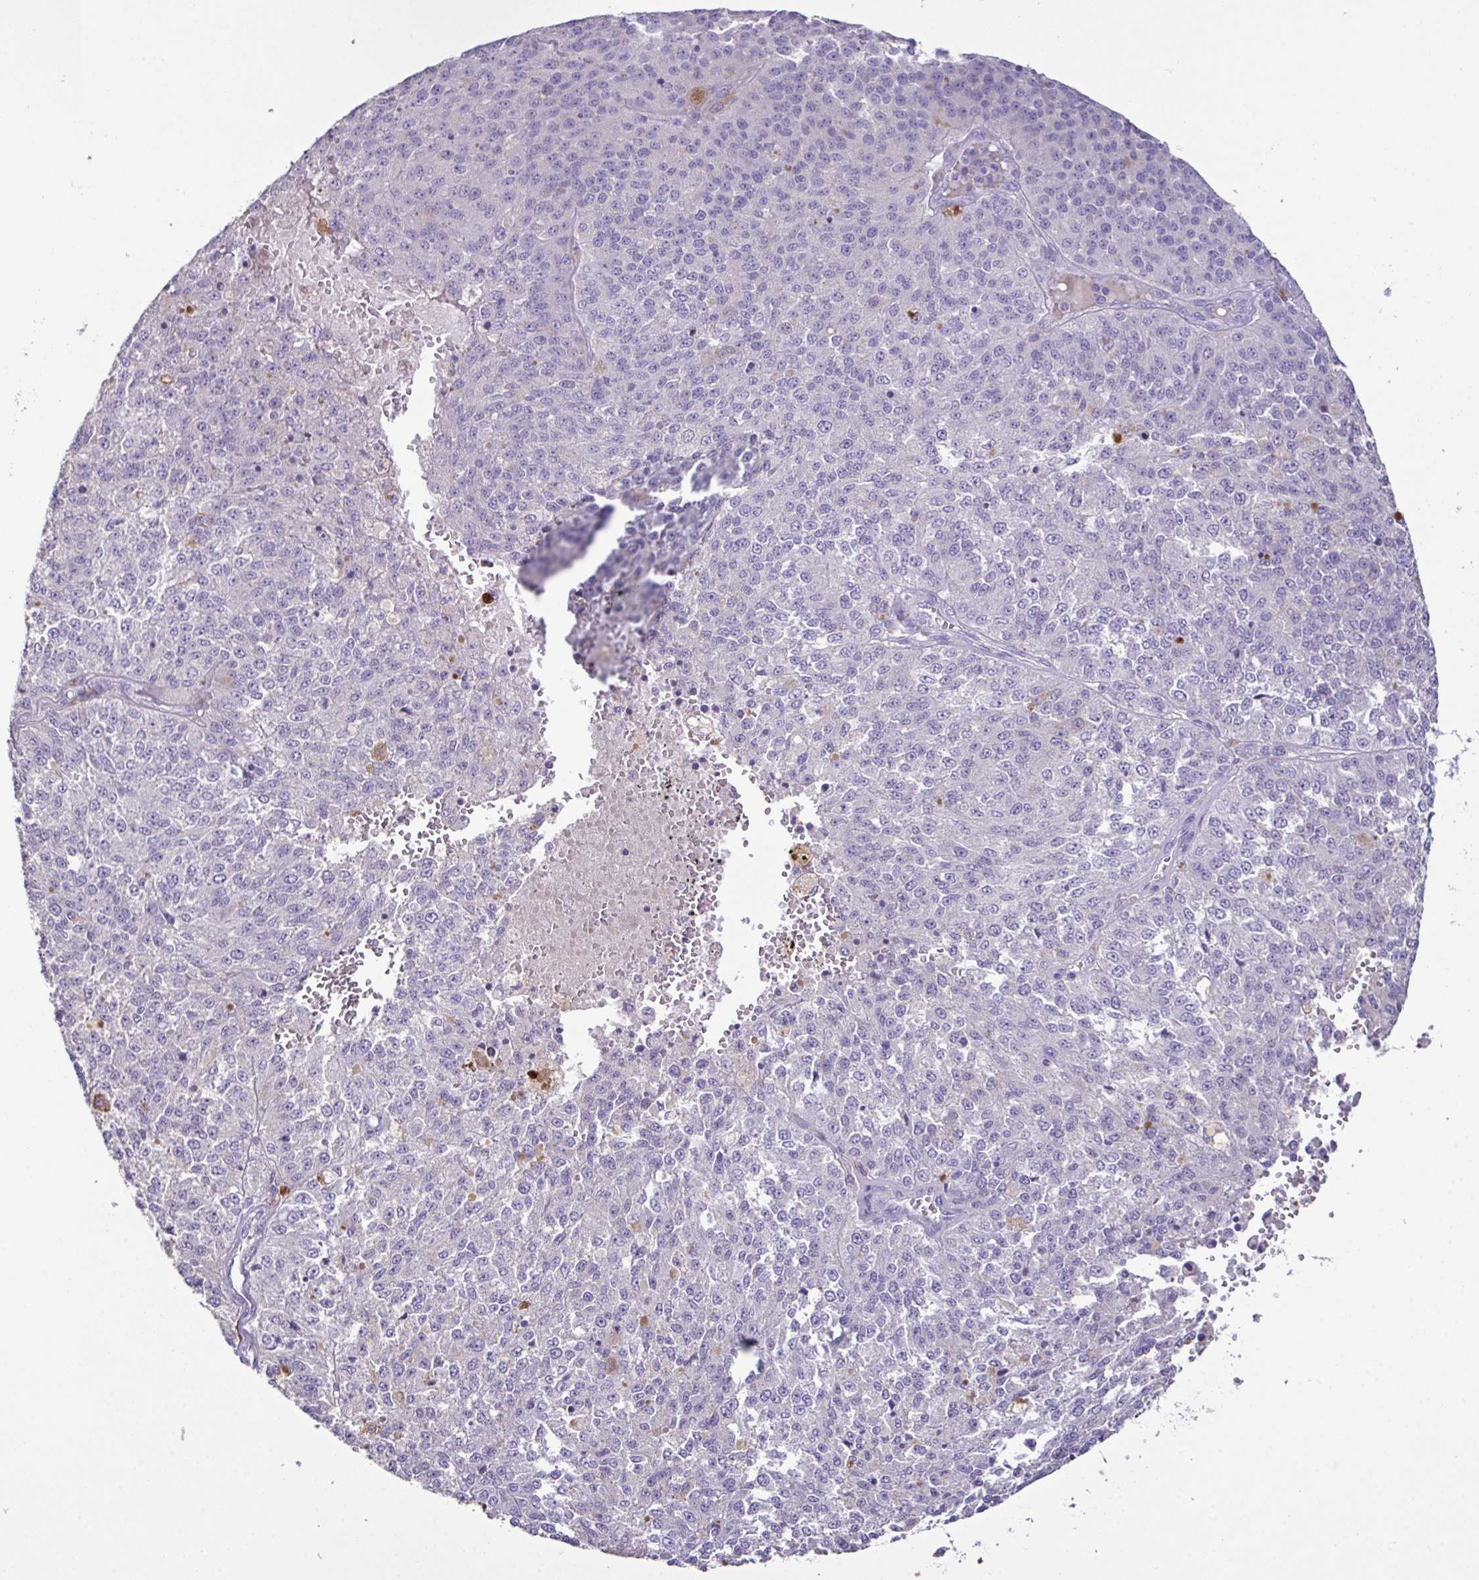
{"staining": {"intensity": "negative", "quantity": "none", "location": "none"}, "tissue": "melanoma", "cell_type": "Tumor cells", "image_type": "cancer", "snomed": [{"axis": "morphology", "description": "Malignant melanoma, Metastatic site"}, {"axis": "topography", "description": "Lymph node"}], "caption": "Micrograph shows no protein expression in tumor cells of melanoma tissue. The staining was performed using DAB to visualize the protein expression in brown, while the nuclei were stained in blue with hematoxylin (Magnification: 20x).", "gene": "MARCO", "patient": {"sex": "female", "age": 64}}